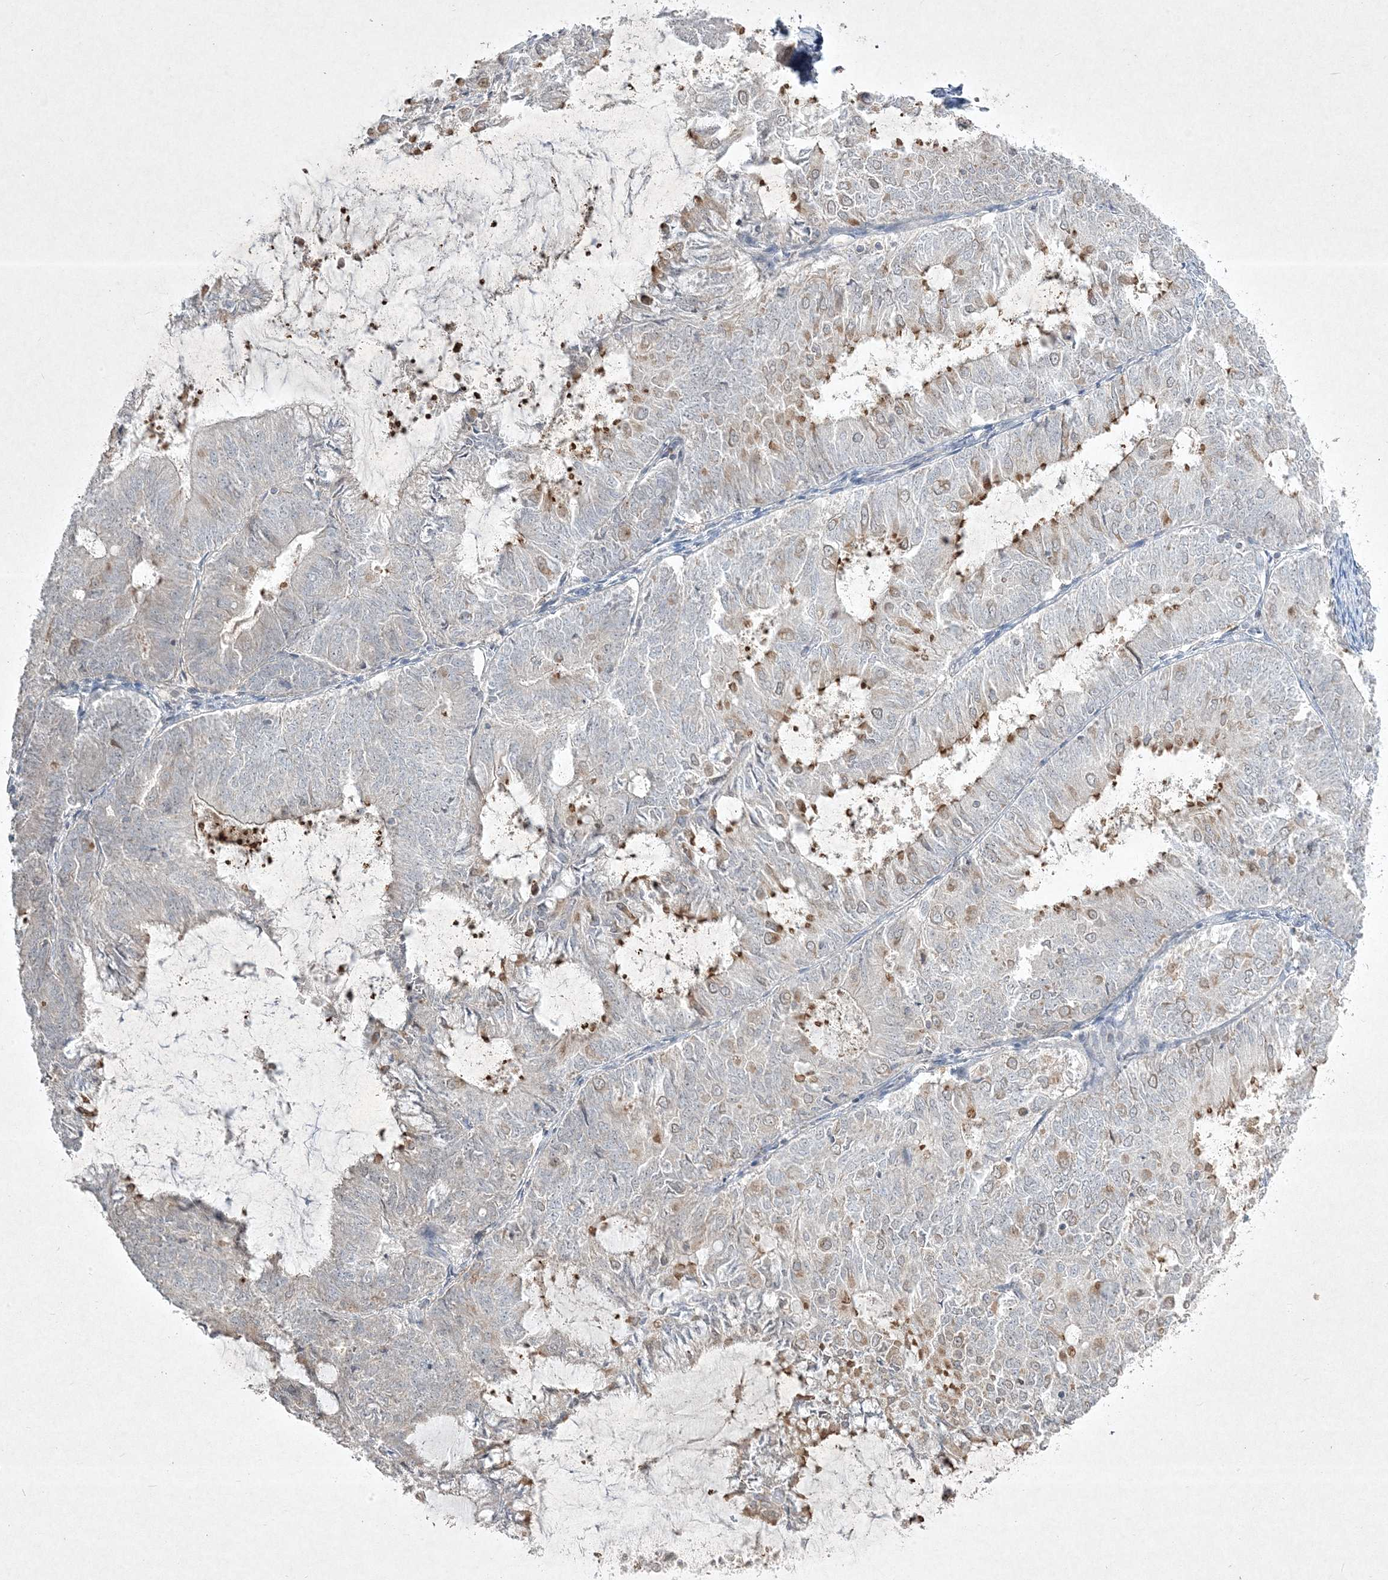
{"staining": {"intensity": "negative", "quantity": "none", "location": "none"}, "tissue": "endometrial cancer", "cell_type": "Tumor cells", "image_type": "cancer", "snomed": [{"axis": "morphology", "description": "Adenocarcinoma, NOS"}, {"axis": "topography", "description": "Endometrium"}], "caption": "An image of human endometrial cancer is negative for staining in tumor cells. (DAB (3,3'-diaminobenzidine) immunohistochemistry visualized using brightfield microscopy, high magnification).", "gene": "RGL4", "patient": {"sex": "female", "age": 57}}